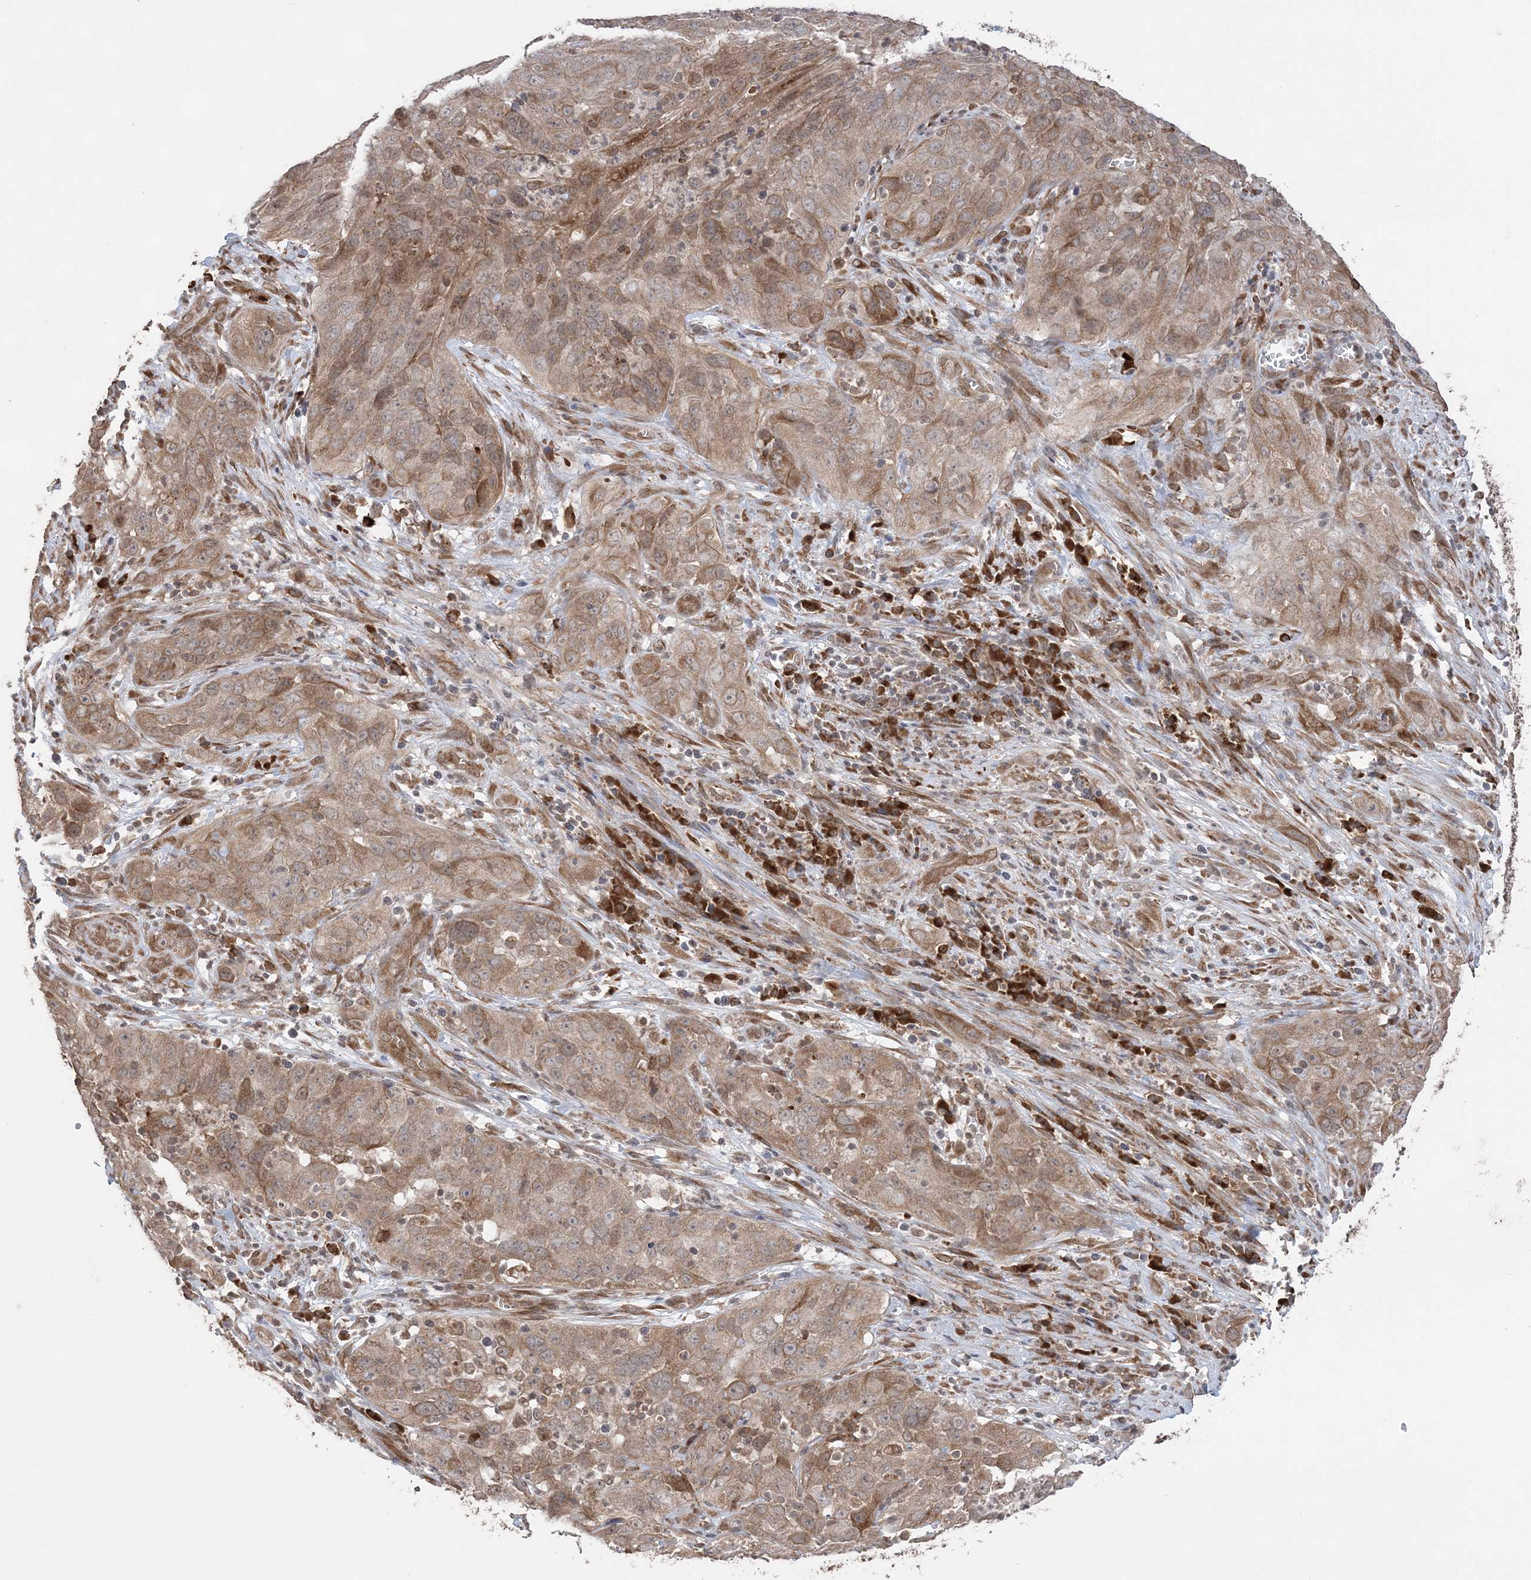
{"staining": {"intensity": "moderate", "quantity": ">75%", "location": "cytoplasmic/membranous"}, "tissue": "cervical cancer", "cell_type": "Tumor cells", "image_type": "cancer", "snomed": [{"axis": "morphology", "description": "Squamous cell carcinoma, NOS"}, {"axis": "topography", "description": "Cervix"}], "caption": "Immunohistochemistry image of neoplastic tissue: human cervical cancer stained using immunohistochemistry demonstrates medium levels of moderate protein expression localized specifically in the cytoplasmic/membranous of tumor cells, appearing as a cytoplasmic/membranous brown color.", "gene": "TMED10", "patient": {"sex": "female", "age": 32}}